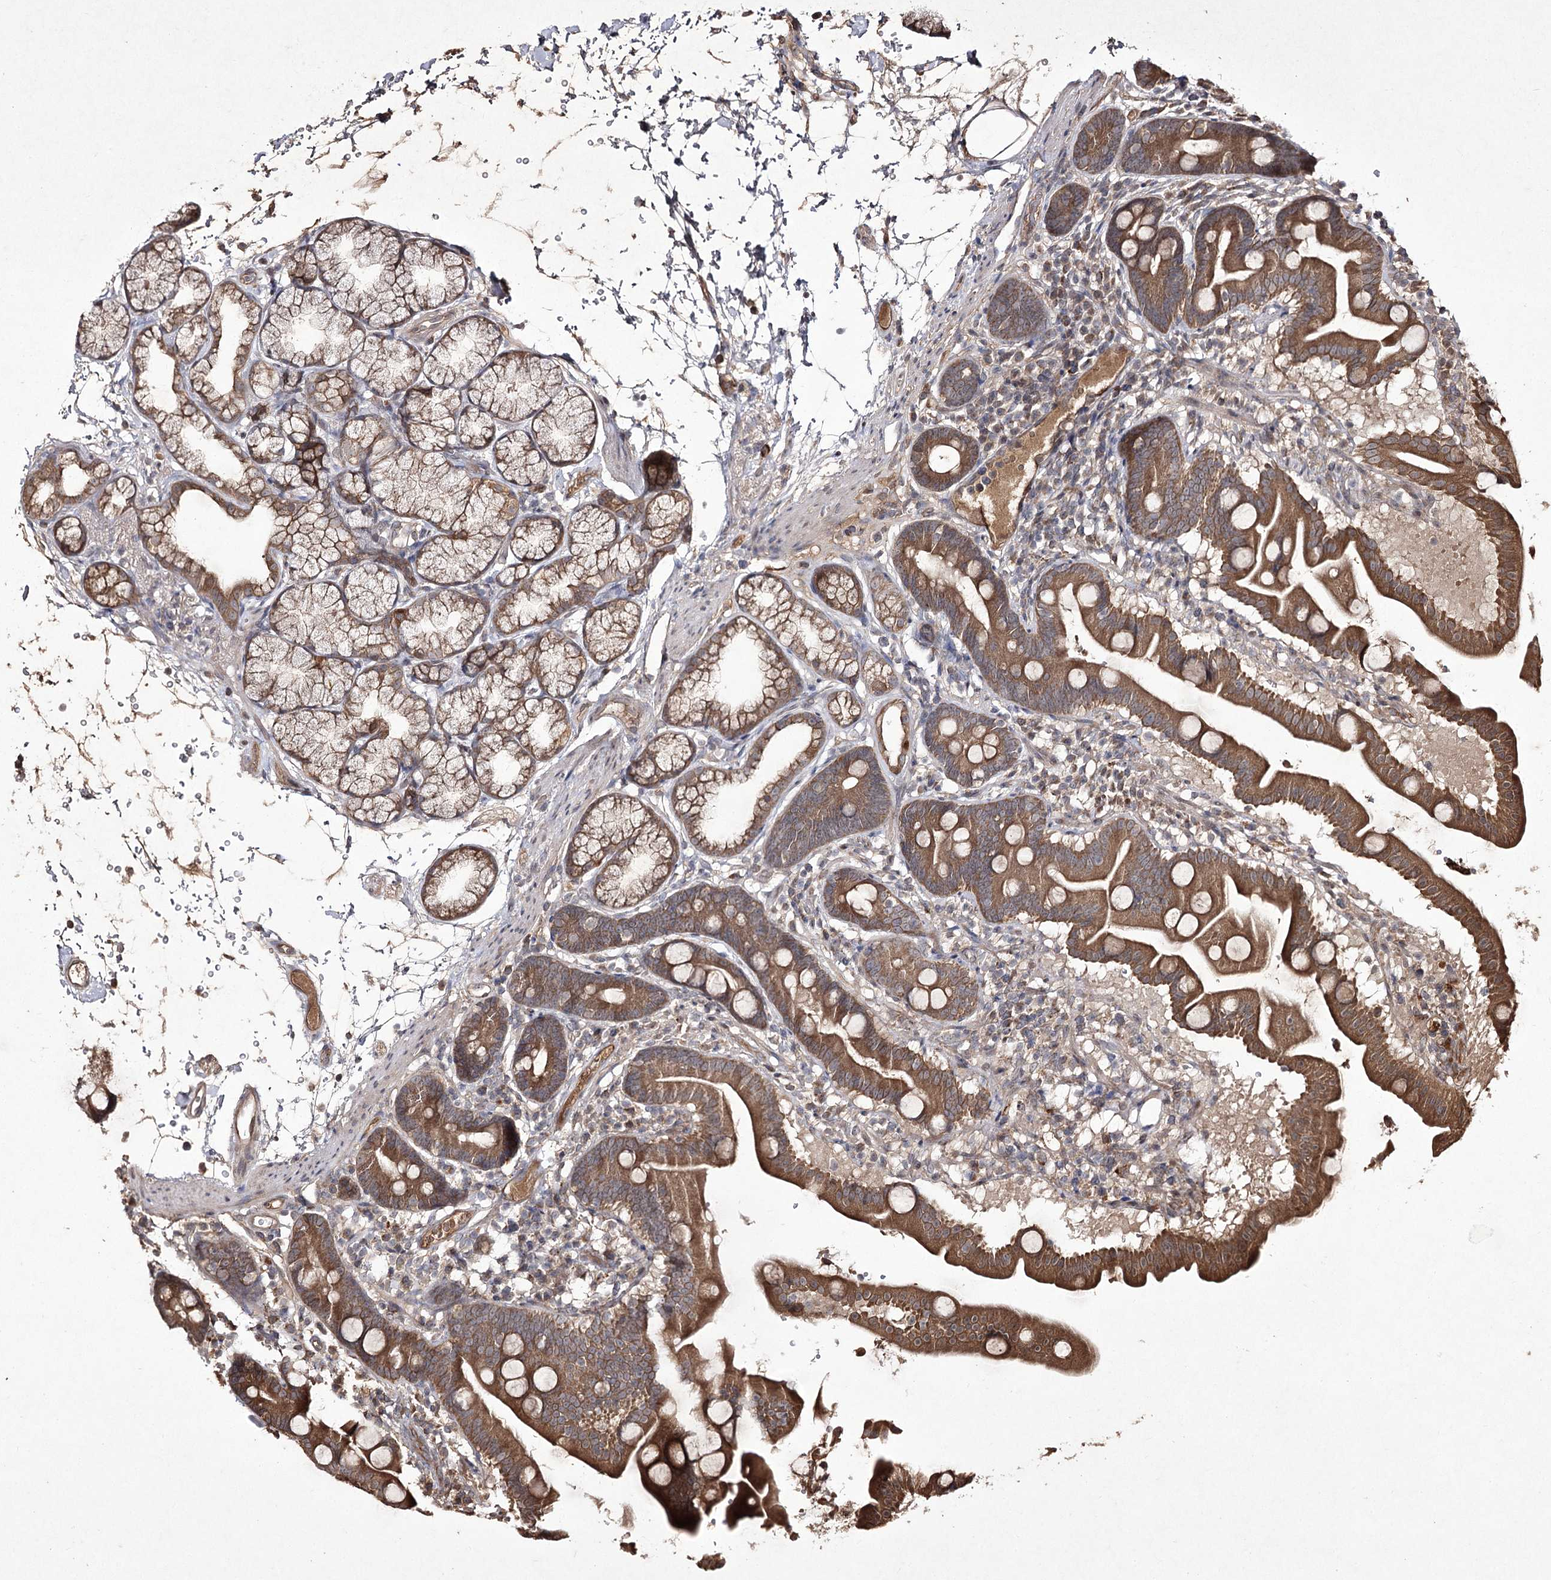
{"staining": {"intensity": "moderate", "quantity": ">75%", "location": "cytoplasmic/membranous"}, "tissue": "duodenum", "cell_type": "Glandular cells", "image_type": "normal", "snomed": [{"axis": "morphology", "description": "Normal tissue, NOS"}, {"axis": "topography", "description": "Duodenum"}], "caption": "Immunohistochemistry histopathology image of normal human duodenum stained for a protein (brown), which displays medium levels of moderate cytoplasmic/membranous positivity in about >75% of glandular cells.", "gene": "FANCL", "patient": {"sex": "male", "age": 54}}